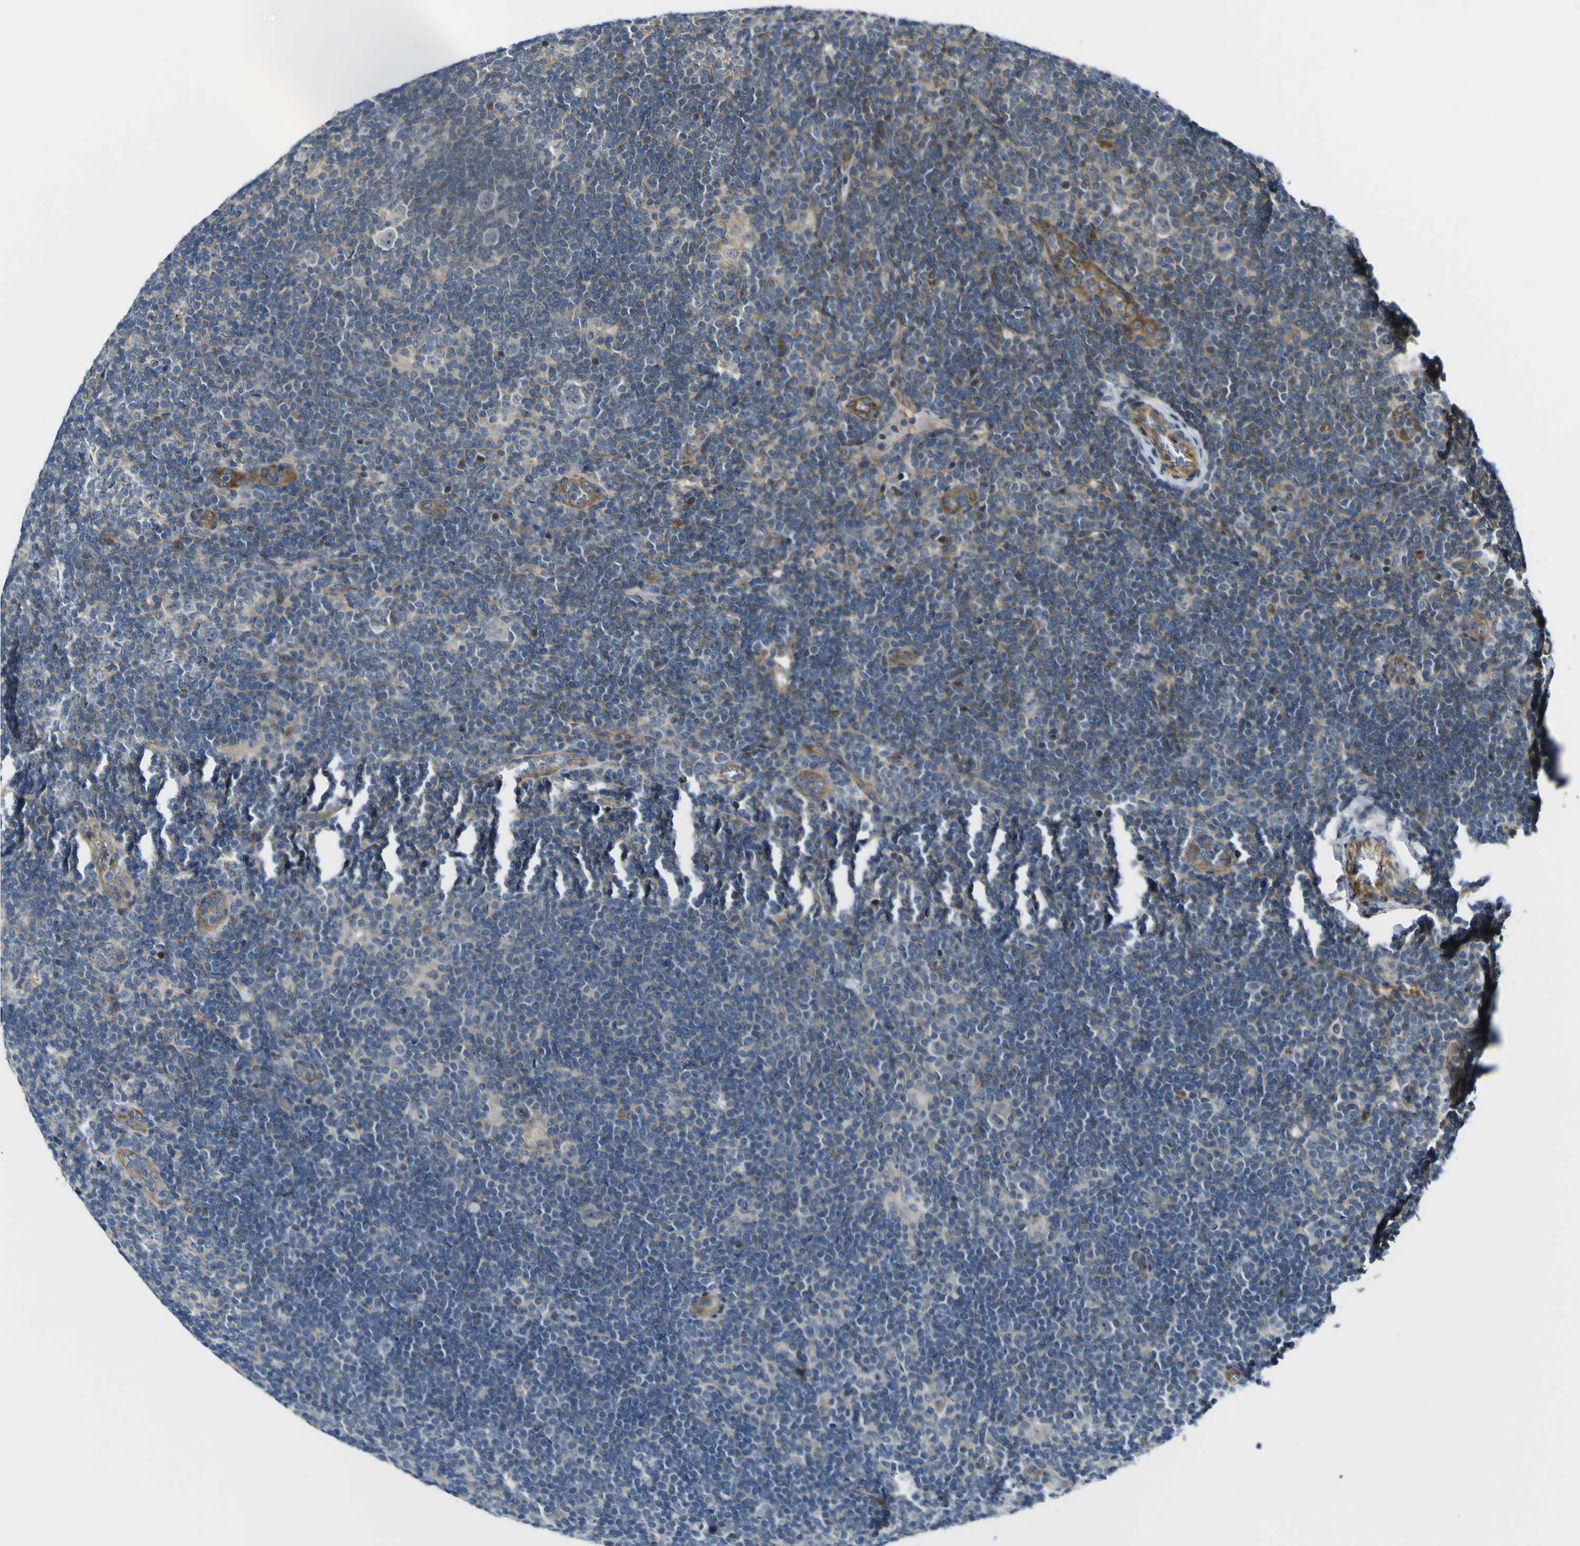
{"staining": {"intensity": "negative", "quantity": "none", "location": "none"}, "tissue": "lymphoma", "cell_type": "Tumor cells", "image_type": "cancer", "snomed": [{"axis": "morphology", "description": "Hodgkin's disease, NOS"}, {"axis": "topography", "description": "Lymph node"}], "caption": "Immunohistochemistry (IHC) micrograph of lymphoma stained for a protein (brown), which displays no positivity in tumor cells.", "gene": "KDM7A", "patient": {"sex": "female", "age": 57}}